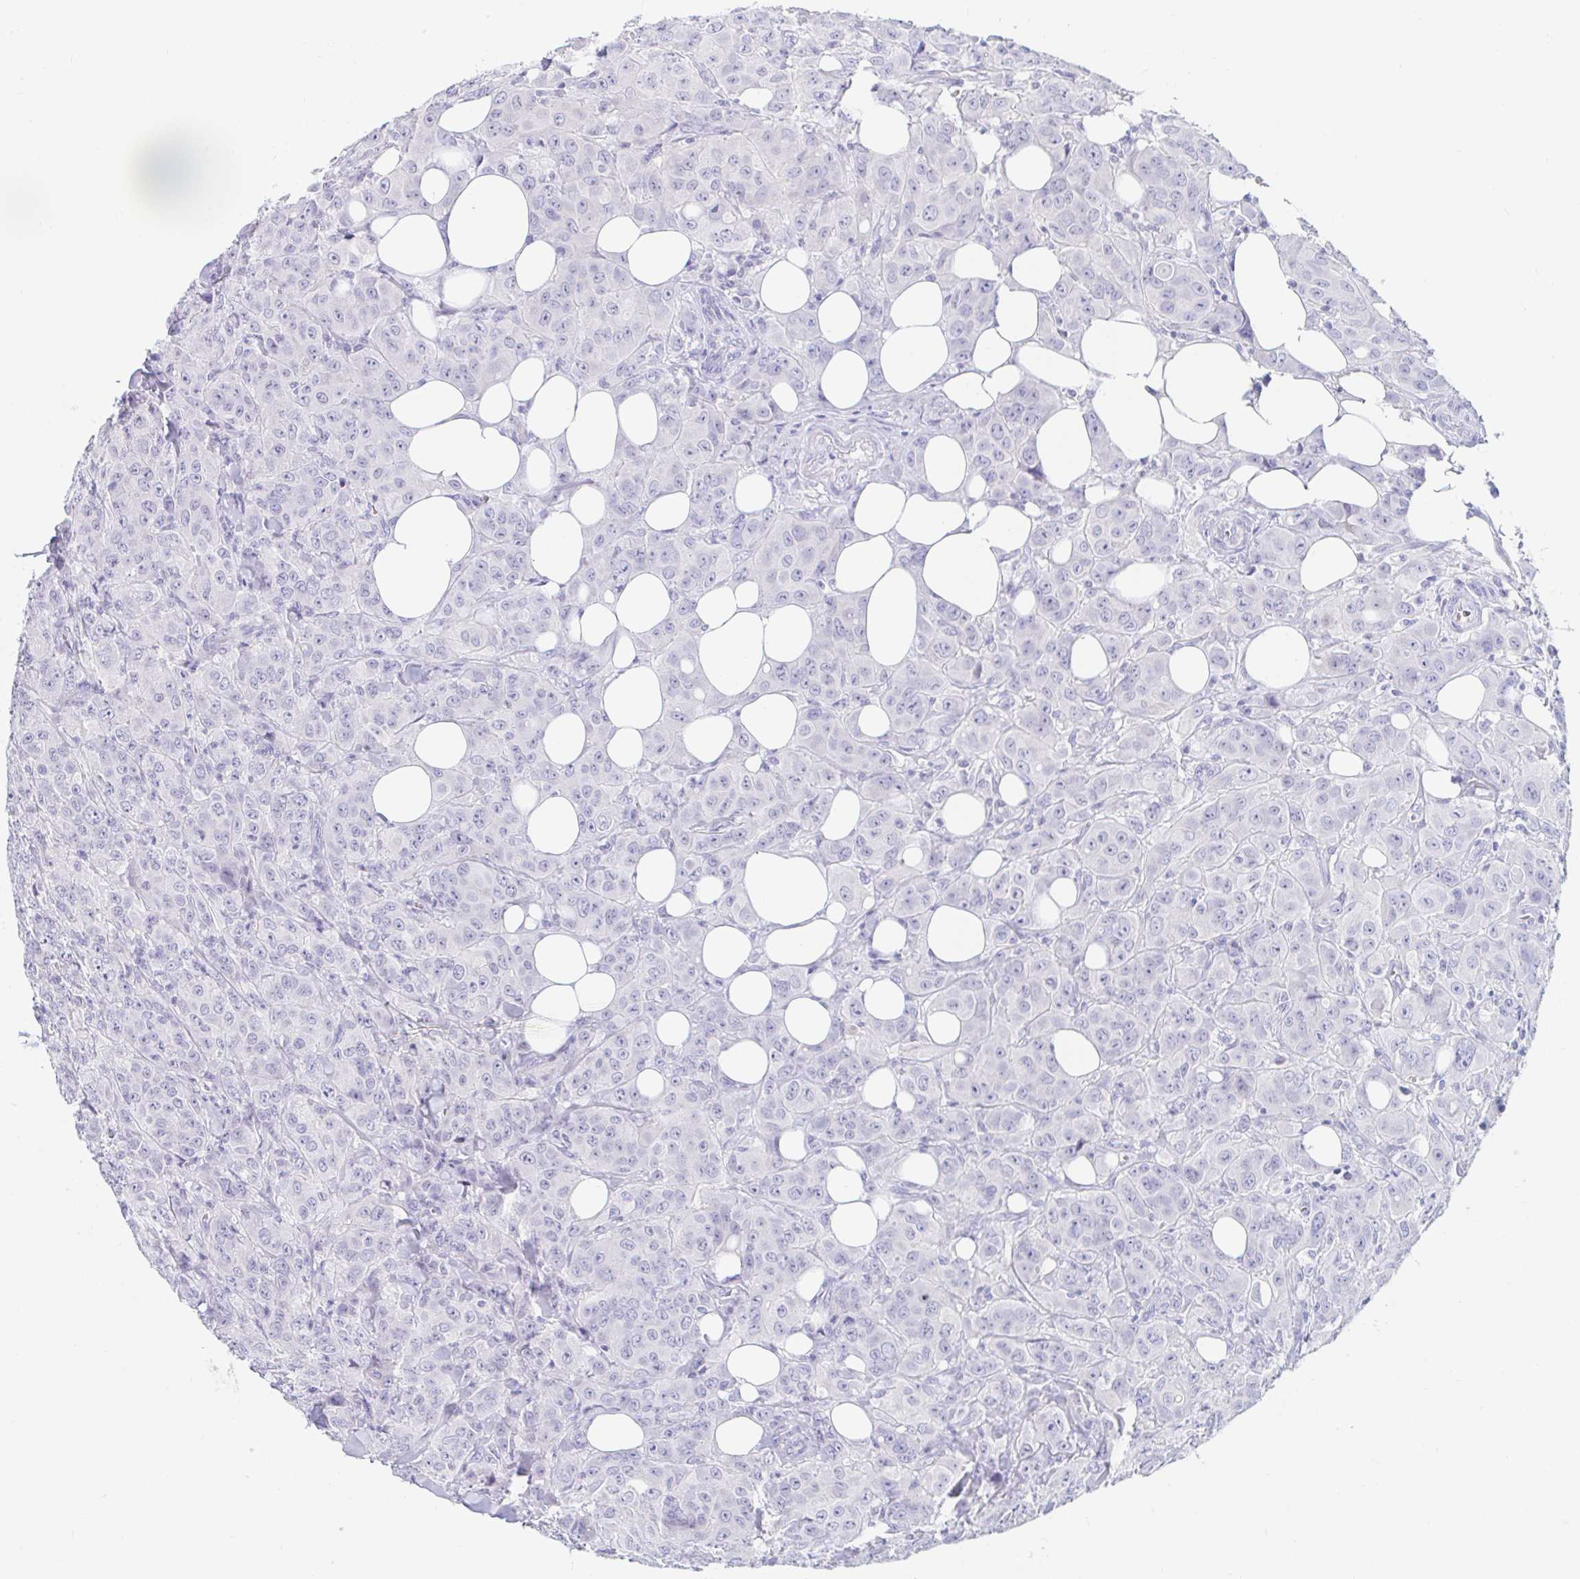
{"staining": {"intensity": "negative", "quantity": "none", "location": "none"}, "tissue": "breast cancer", "cell_type": "Tumor cells", "image_type": "cancer", "snomed": [{"axis": "morphology", "description": "Normal tissue, NOS"}, {"axis": "morphology", "description": "Duct carcinoma"}, {"axis": "topography", "description": "Breast"}], "caption": "DAB immunohistochemical staining of human breast cancer (invasive ductal carcinoma) reveals no significant positivity in tumor cells. The staining was performed using DAB (3,3'-diaminobenzidine) to visualize the protein expression in brown, while the nuclei were stained in blue with hematoxylin (Magnification: 20x).", "gene": "TEX44", "patient": {"sex": "female", "age": 43}}